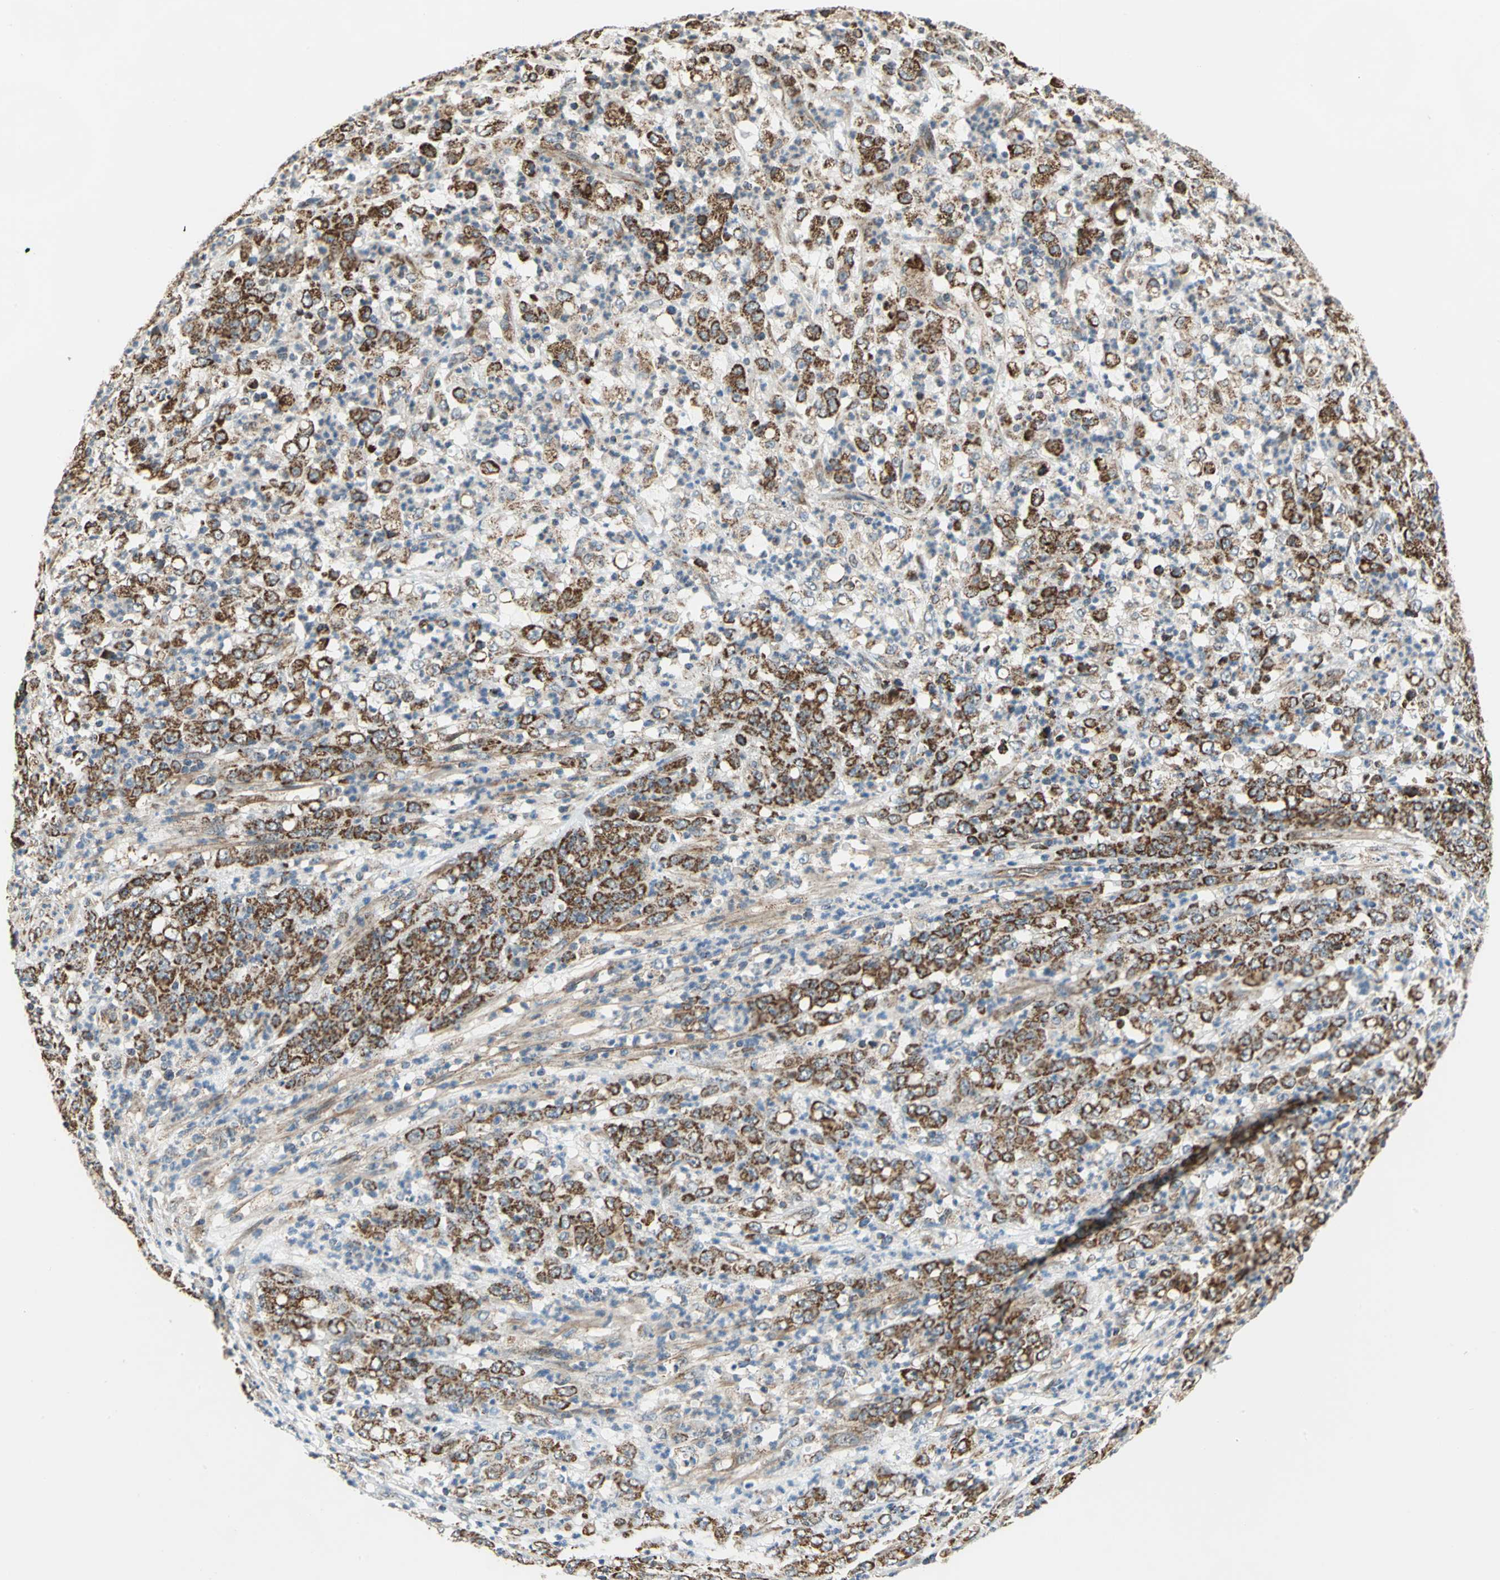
{"staining": {"intensity": "strong", "quantity": ">75%", "location": "cytoplasmic/membranous"}, "tissue": "stomach cancer", "cell_type": "Tumor cells", "image_type": "cancer", "snomed": [{"axis": "morphology", "description": "Adenocarcinoma, NOS"}, {"axis": "topography", "description": "Stomach, lower"}], "caption": "IHC photomicrograph of human adenocarcinoma (stomach) stained for a protein (brown), which reveals high levels of strong cytoplasmic/membranous staining in approximately >75% of tumor cells.", "gene": "MRPS22", "patient": {"sex": "female", "age": 71}}